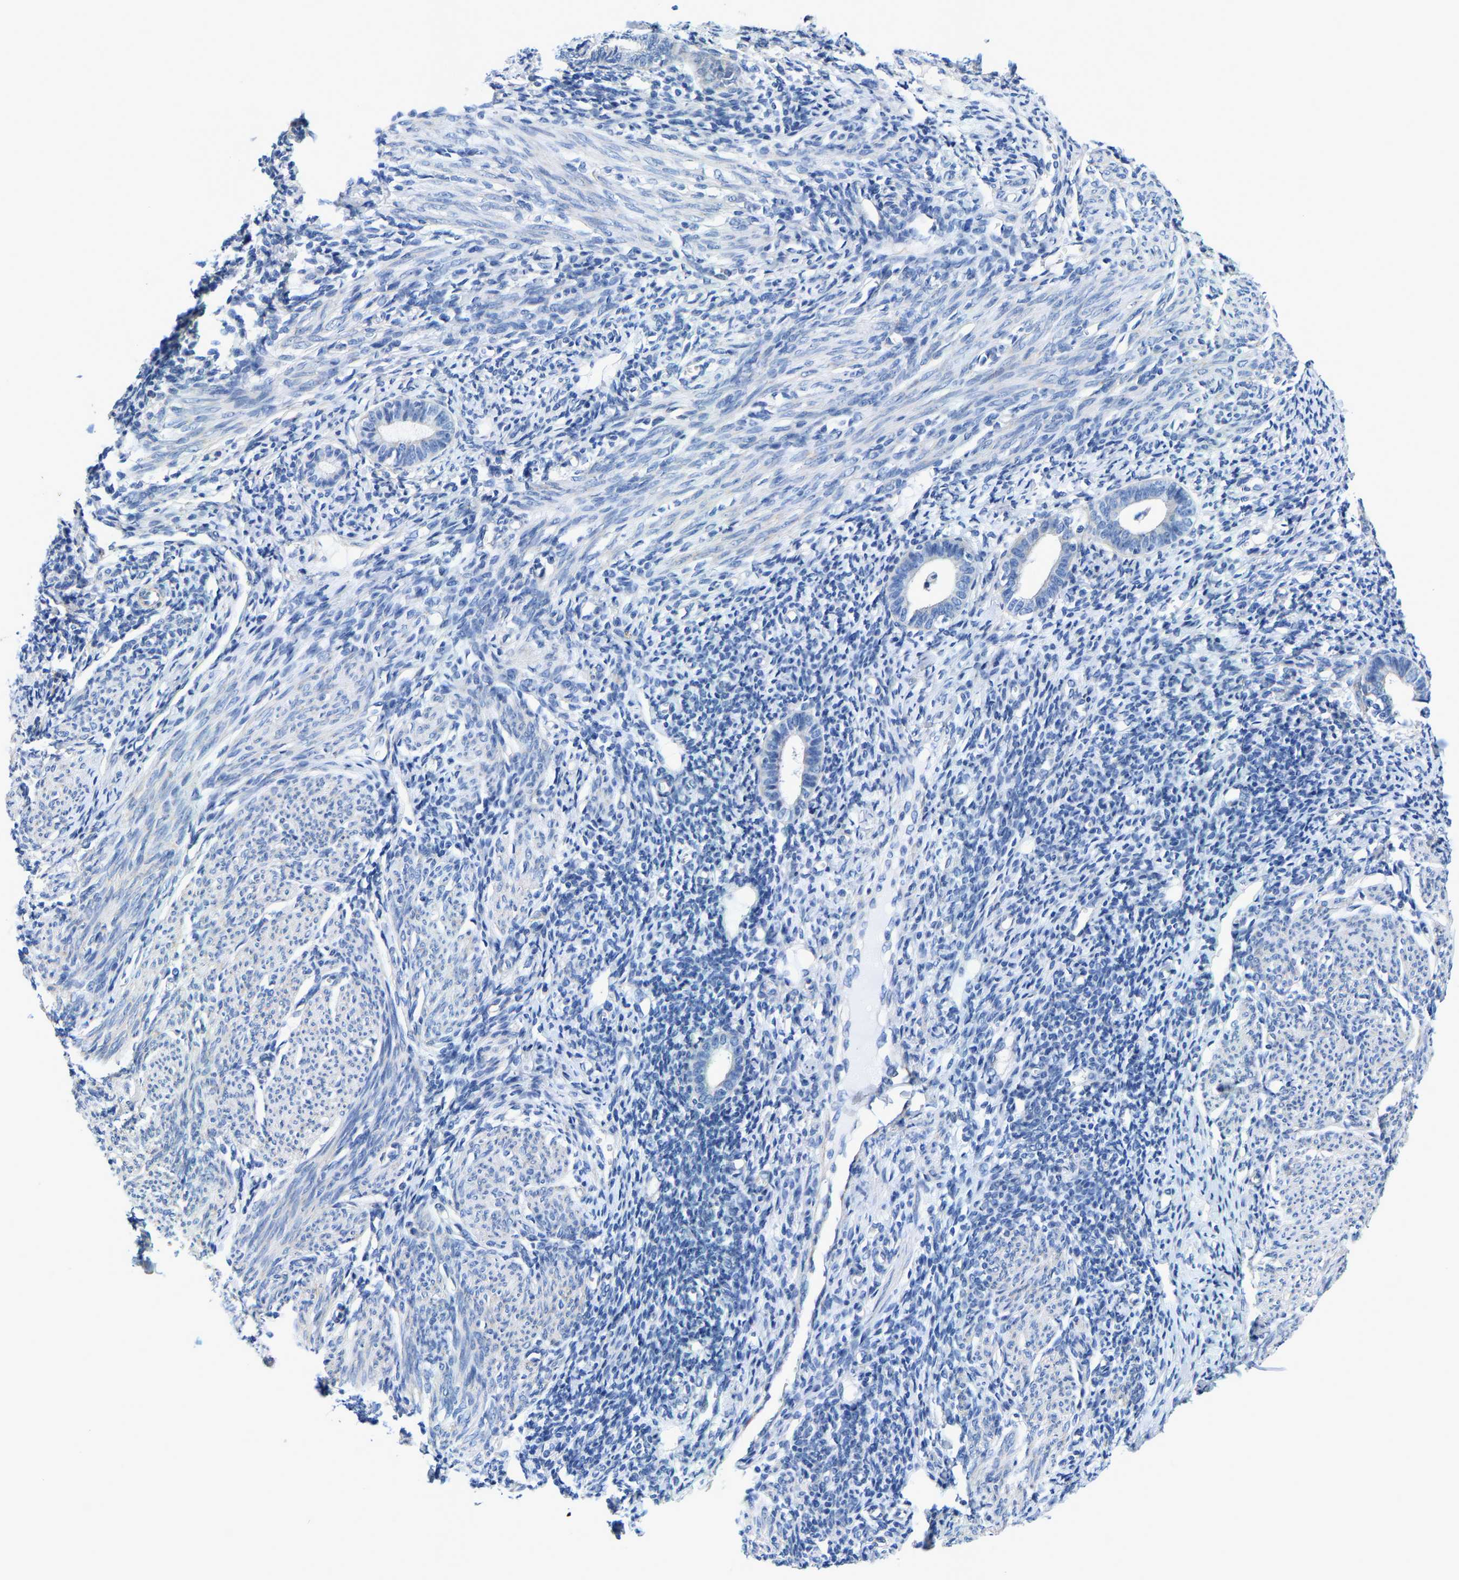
{"staining": {"intensity": "negative", "quantity": "none", "location": "none"}, "tissue": "endometrium", "cell_type": "Cells in endometrial stroma", "image_type": "normal", "snomed": [{"axis": "morphology", "description": "Normal tissue, NOS"}, {"axis": "morphology", "description": "Adenocarcinoma, NOS"}, {"axis": "topography", "description": "Endometrium"}], "caption": "Immunohistochemical staining of benign endometrium displays no significant expression in cells in endometrial stroma. Brightfield microscopy of immunohistochemistry (IHC) stained with DAB (3,3'-diaminobenzidine) (brown) and hematoxylin (blue), captured at high magnification.", "gene": "DSCAM", "patient": {"sex": "female", "age": 57}}